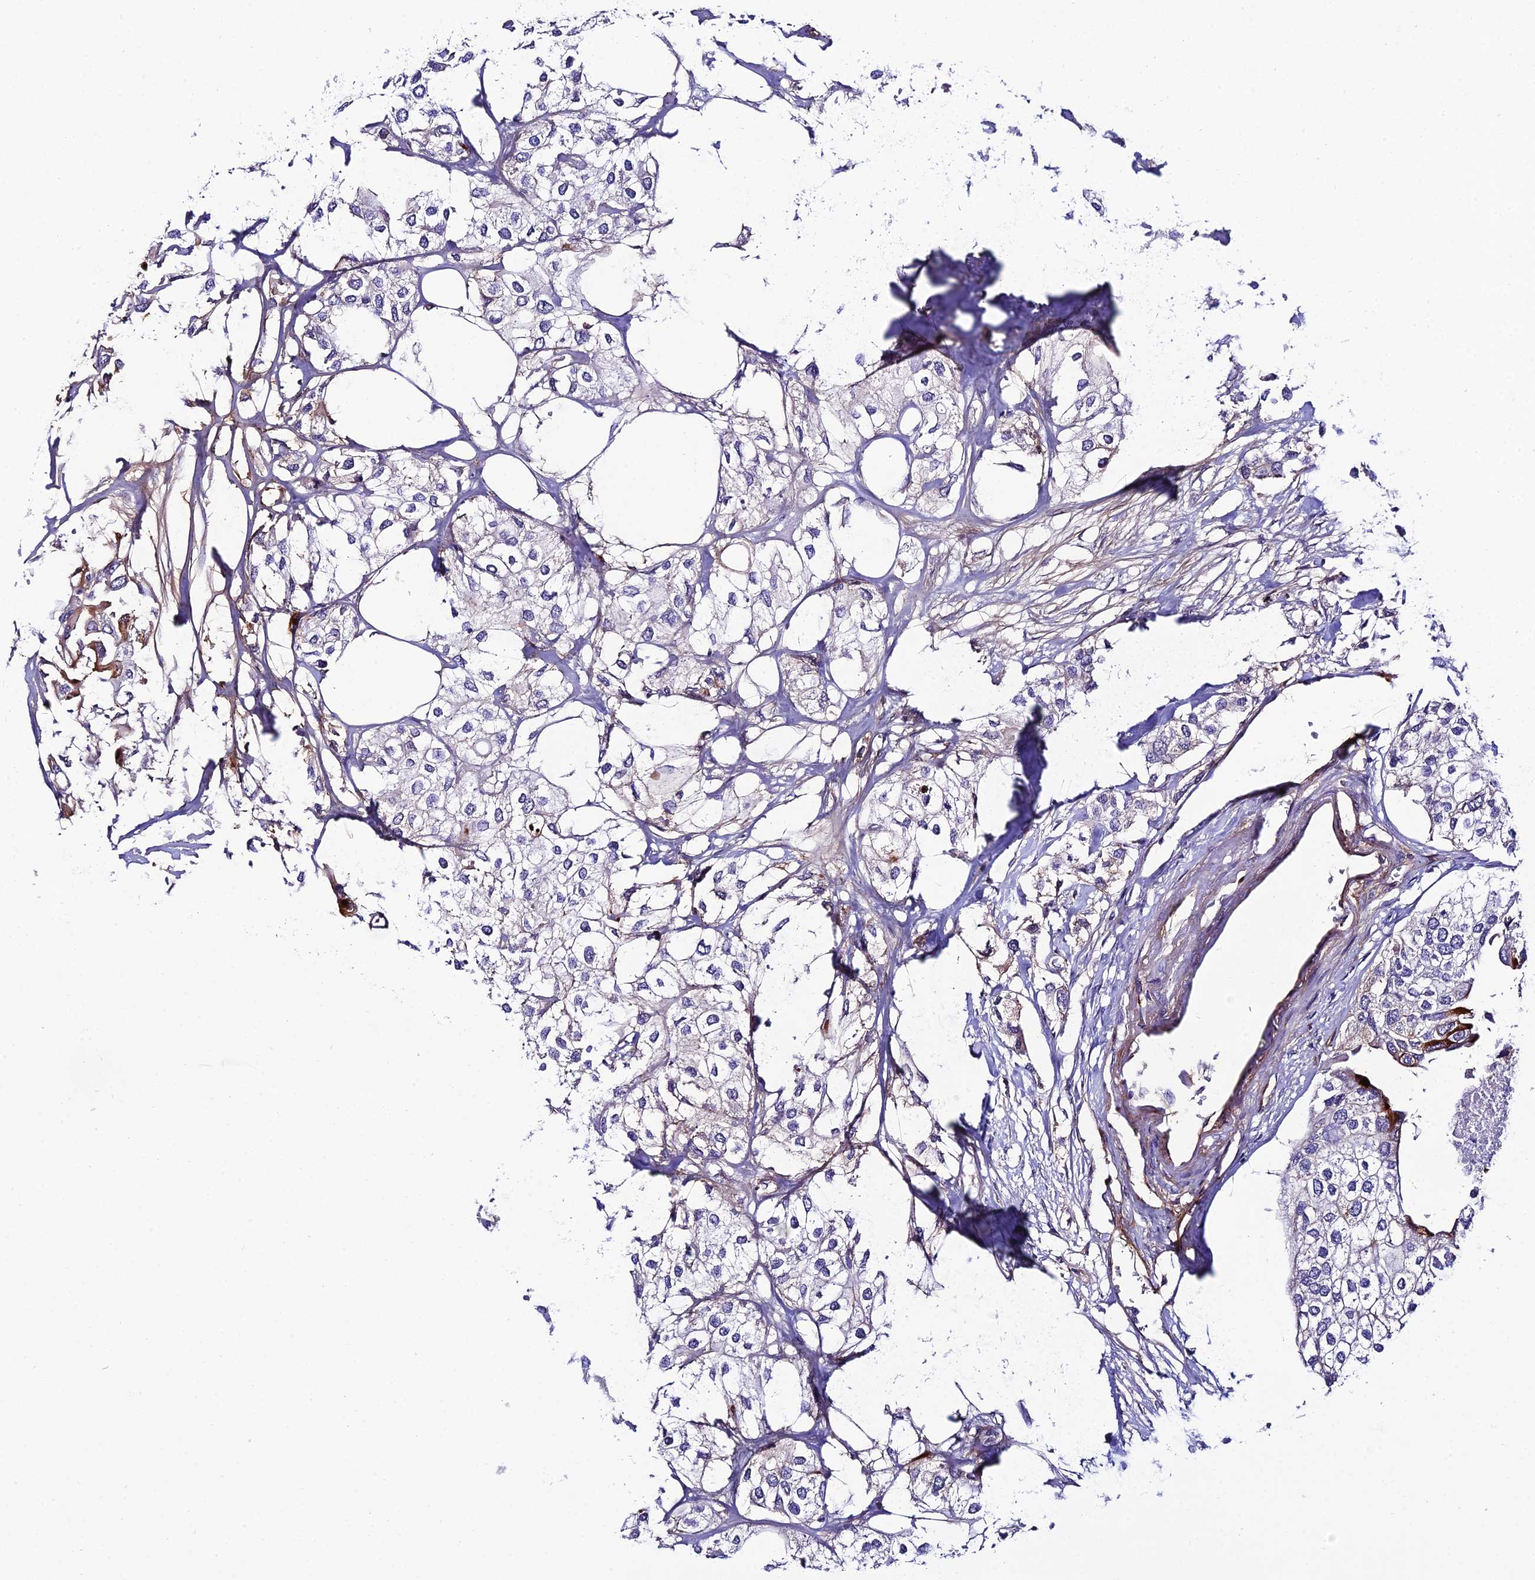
{"staining": {"intensity": "negative", "quantity": "none", "location": "none"}, "tissue": "urothelial cancer", "cell_type": "Tumor cells", "image_type": "cancer", "snomed": [{"axis": "morphology", "description": "Urothelial carcinoma, High grade"}, {"axis": "topography", "description": "Urinary bladder"}], "caption": "Tumor cells show no significant protein staining in urothelial cancer.", "gene": "SYT15", "patient": {"sex": "male", "age": 64}}